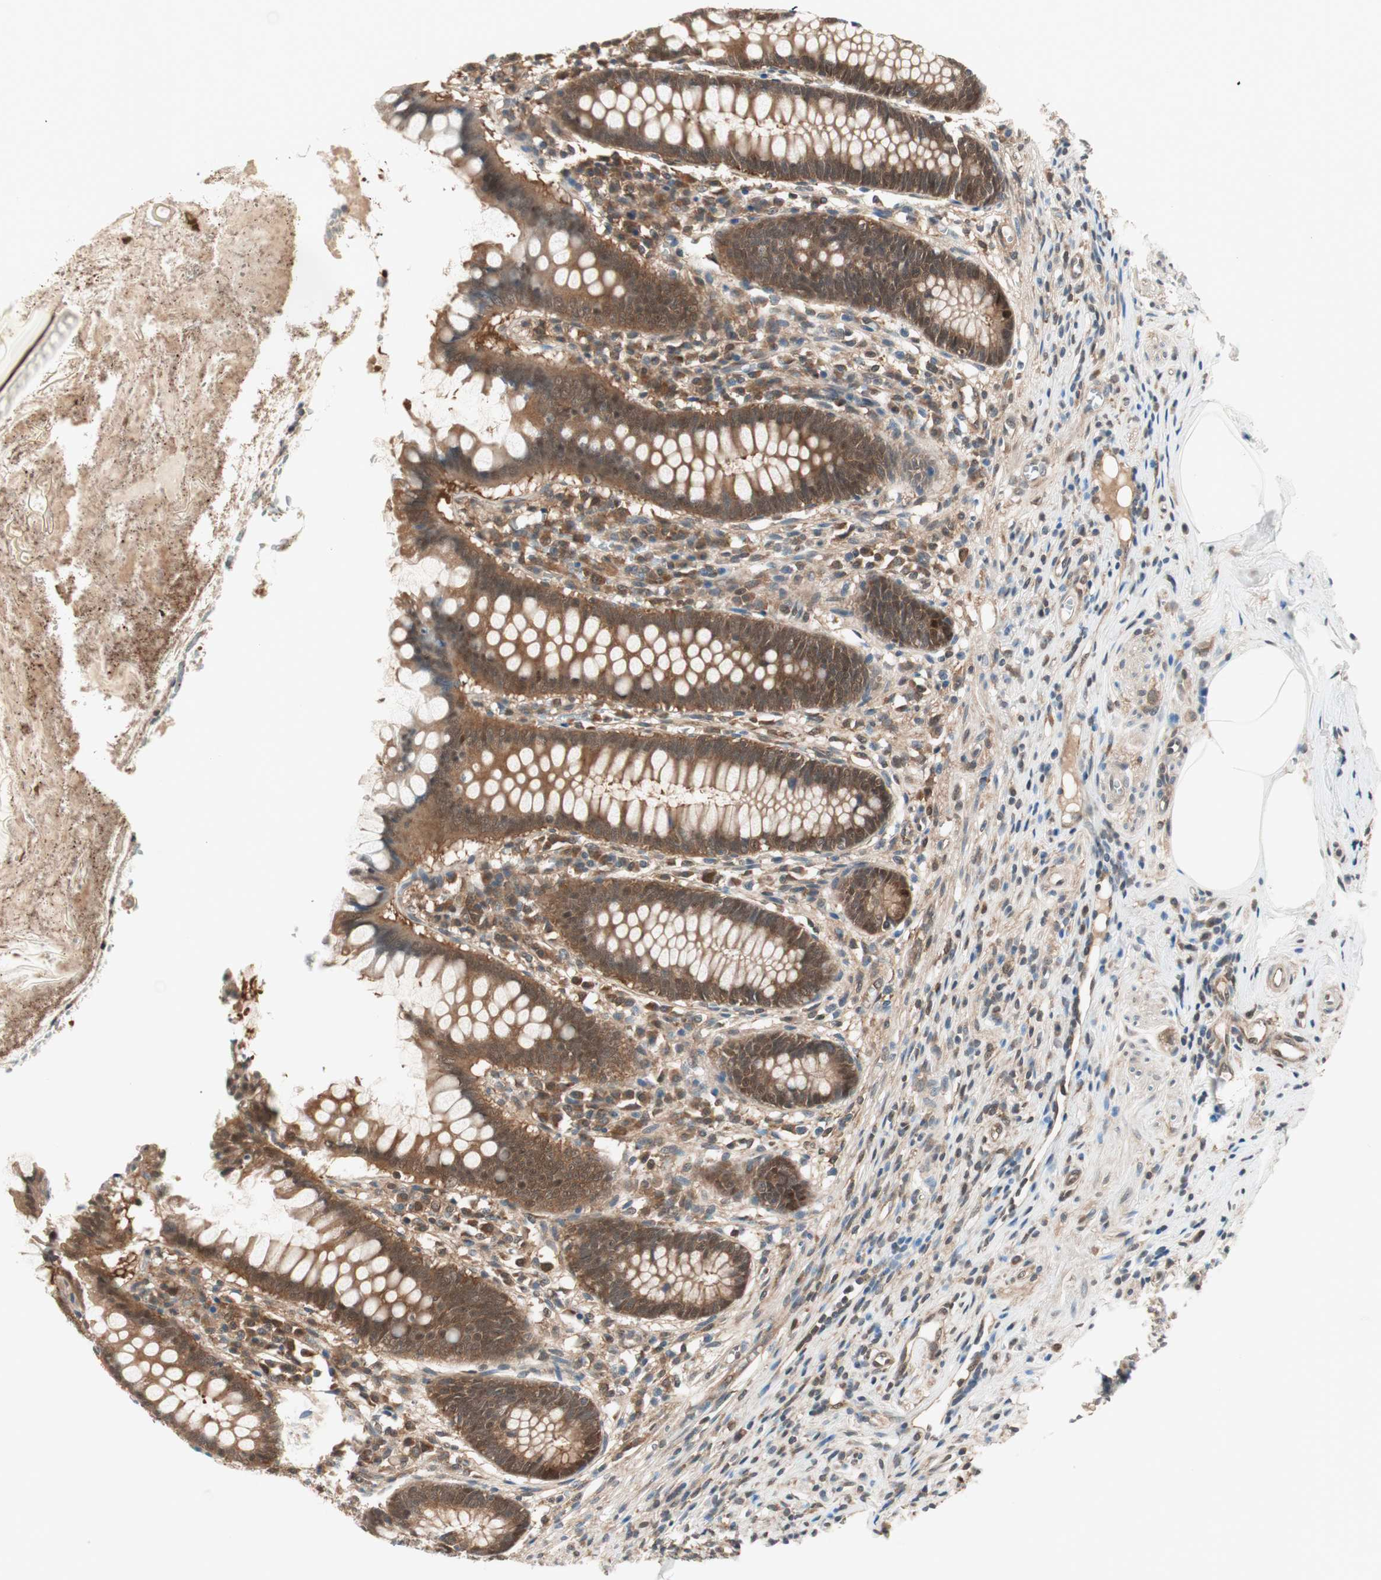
{"staining": {"intensity": "strong", "quantity": ">75%", "location": "cytoplasmic/membranous"}, "tissue": "appendix", "cell_type": "Glandular cells", "image_type": "normal", "snomed": [{"axis": "morphology", "description": "Normal tissue, NOS"}, {"axis": "topography", "description": "Appendix"}], "caption": "A brown stain highlights strong cytoplasmic/membranous positivity of a protein in glandular cells of benign human appendix.", "gene": "GALT", "patient": {"sex": "female", "age": 50}}